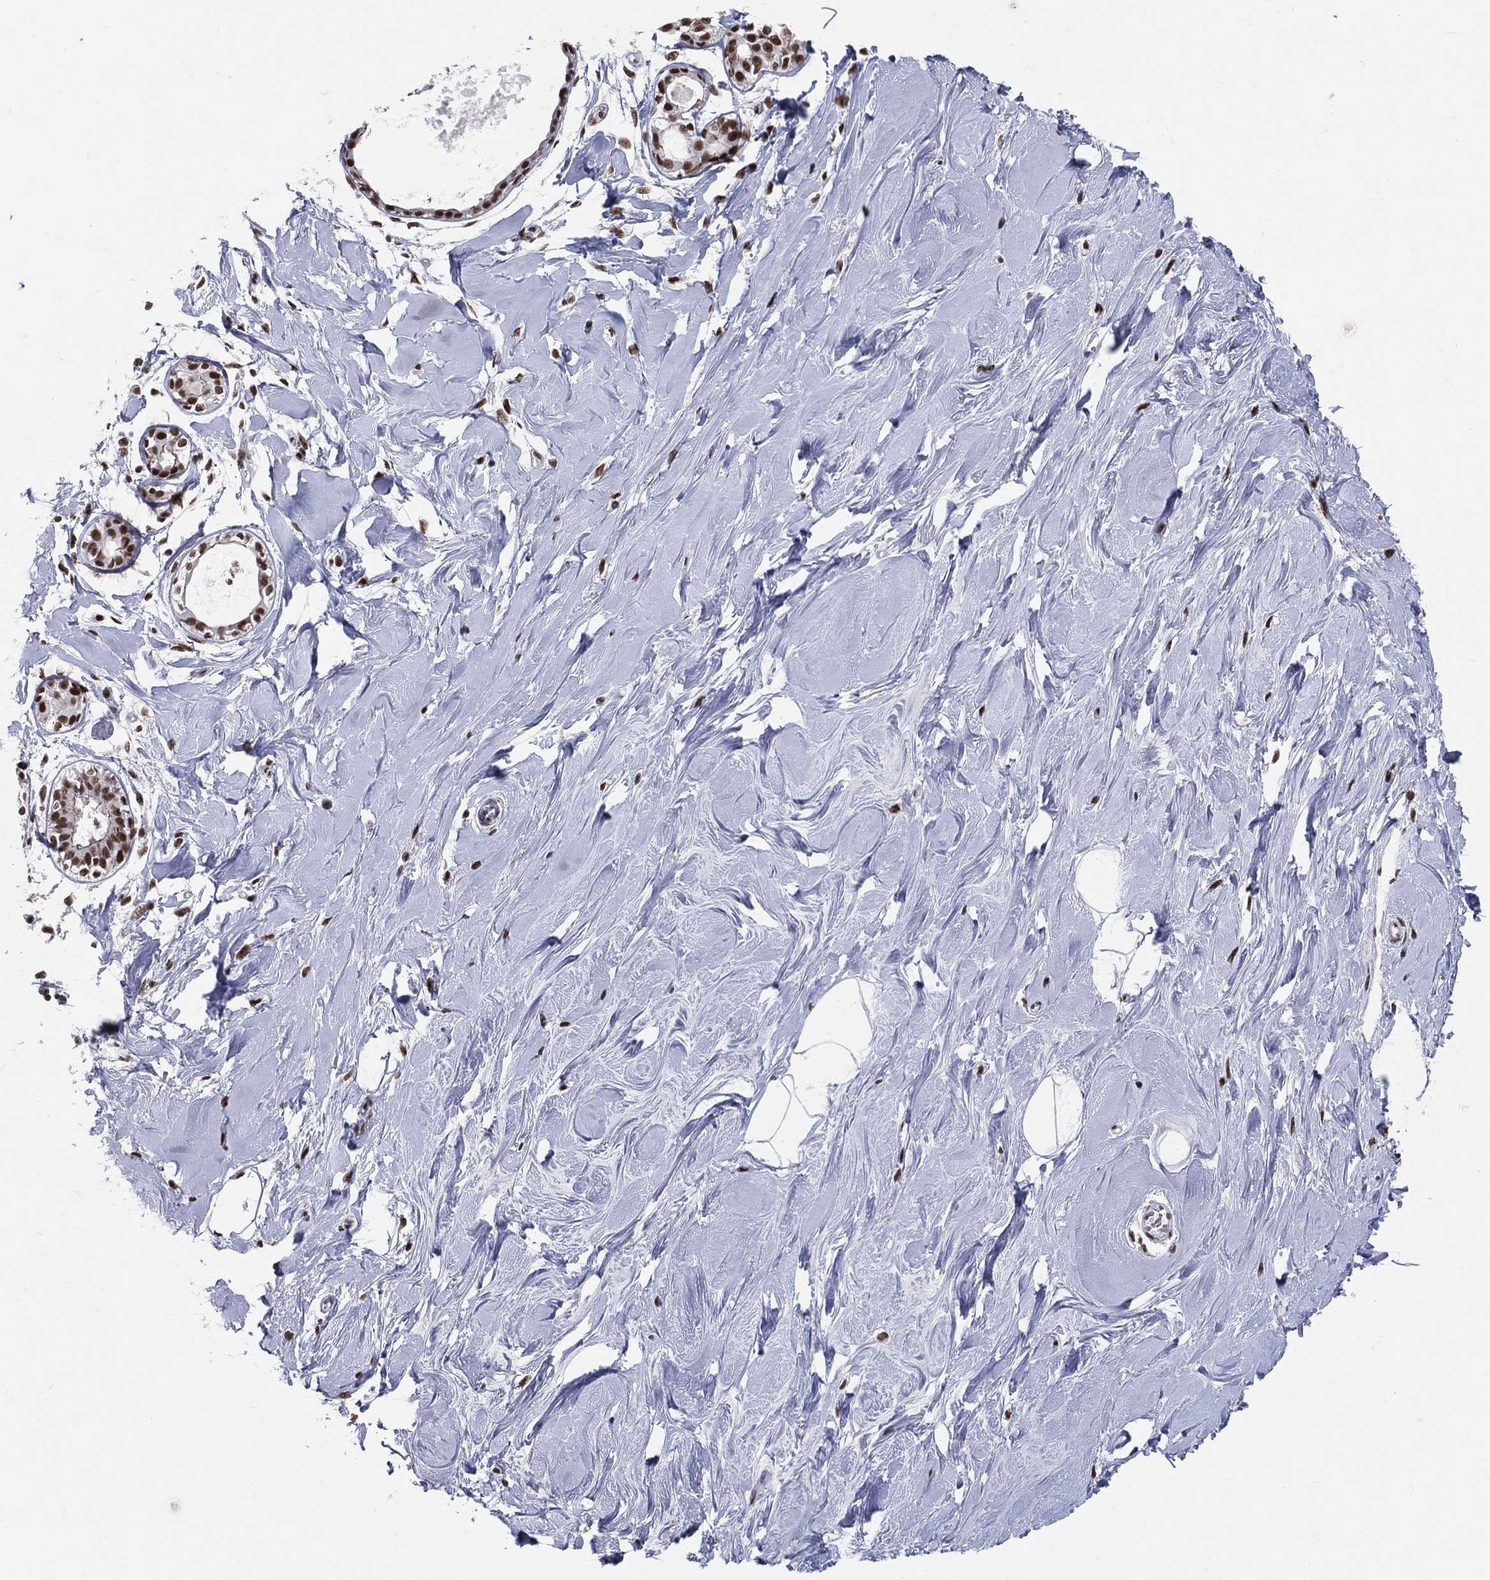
{"staining": {"intensity": "strong", "quantity": ">75%", "location": "nuclear"}, "tissue": "soft tissue", "cell_type": "Fibroblasts", "image_type": "normal", "snomed": [{"axis": "morphology", "description": "Normal tissue, NOS"}, {"axis": "topography", "description": "Breast"}], "caption": "The photomicrograph shows a brown stain indicating the presence of a protein in the nuclear of fibroblasts in soft tissue. The protein is shown in brown color, while the nuclei are stained blue.", "gene": "CDK7", "patient": {"sex": "female", "age": 49}}